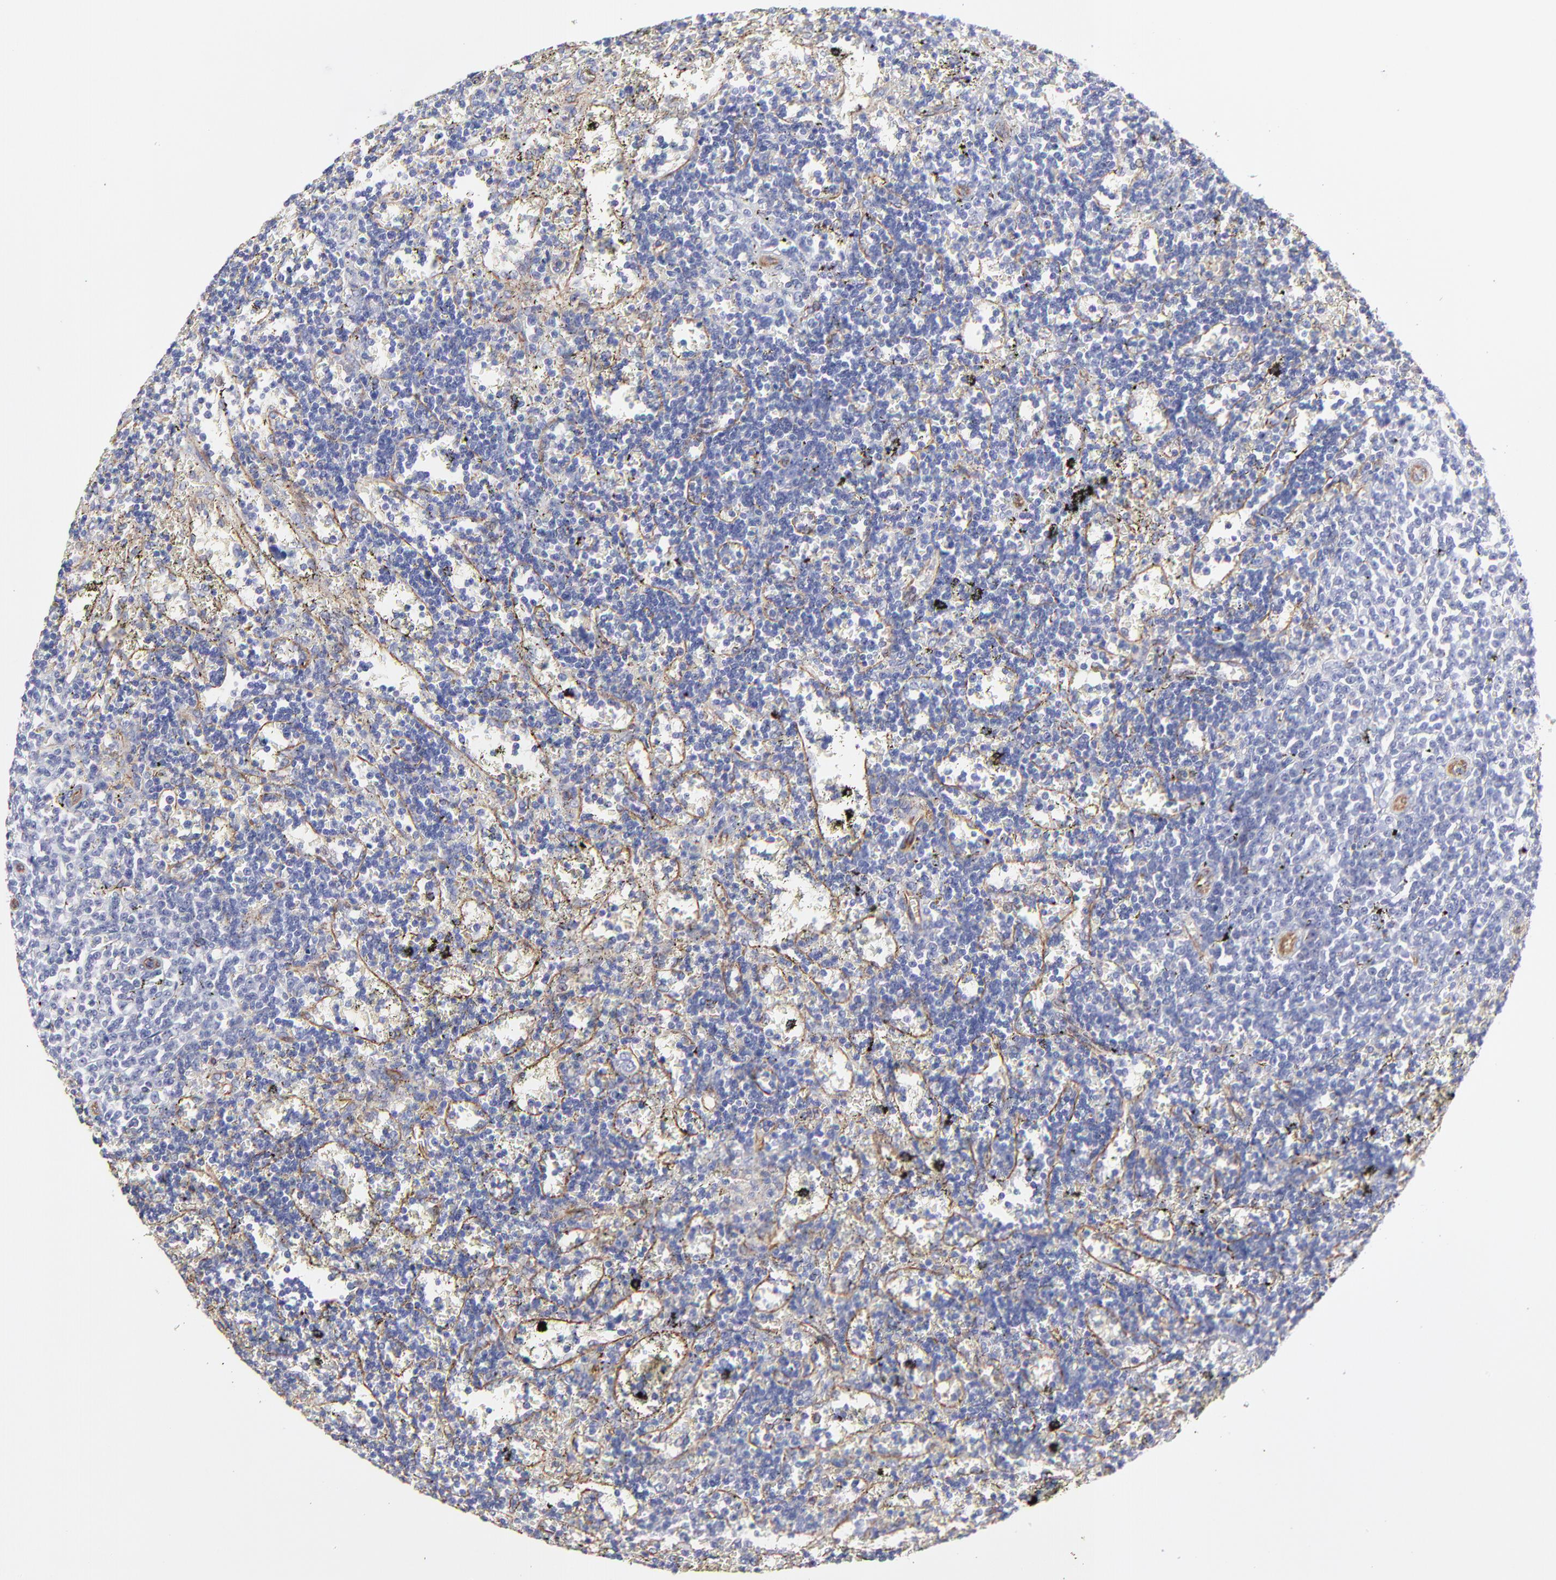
{"staining": {"intensity": "weak", "quantity": "<25%", "location": "cytoplasmic/membranous"}, "tissue": "lymphoma", "cell_type": "Tumor cells", "image_type": "cancer", "snomed": [{"axis": "morphology", "description": "Malignant lymphoma, non-Hodgkin's type, Low grade"}, {"axis": "topography", "description": "Spleen"}], "caption": "Tumor cells are negative for brown protein staining in lymphoma.", "gene": "COX8C", "patient": {"sex": "male", "age": 60}}